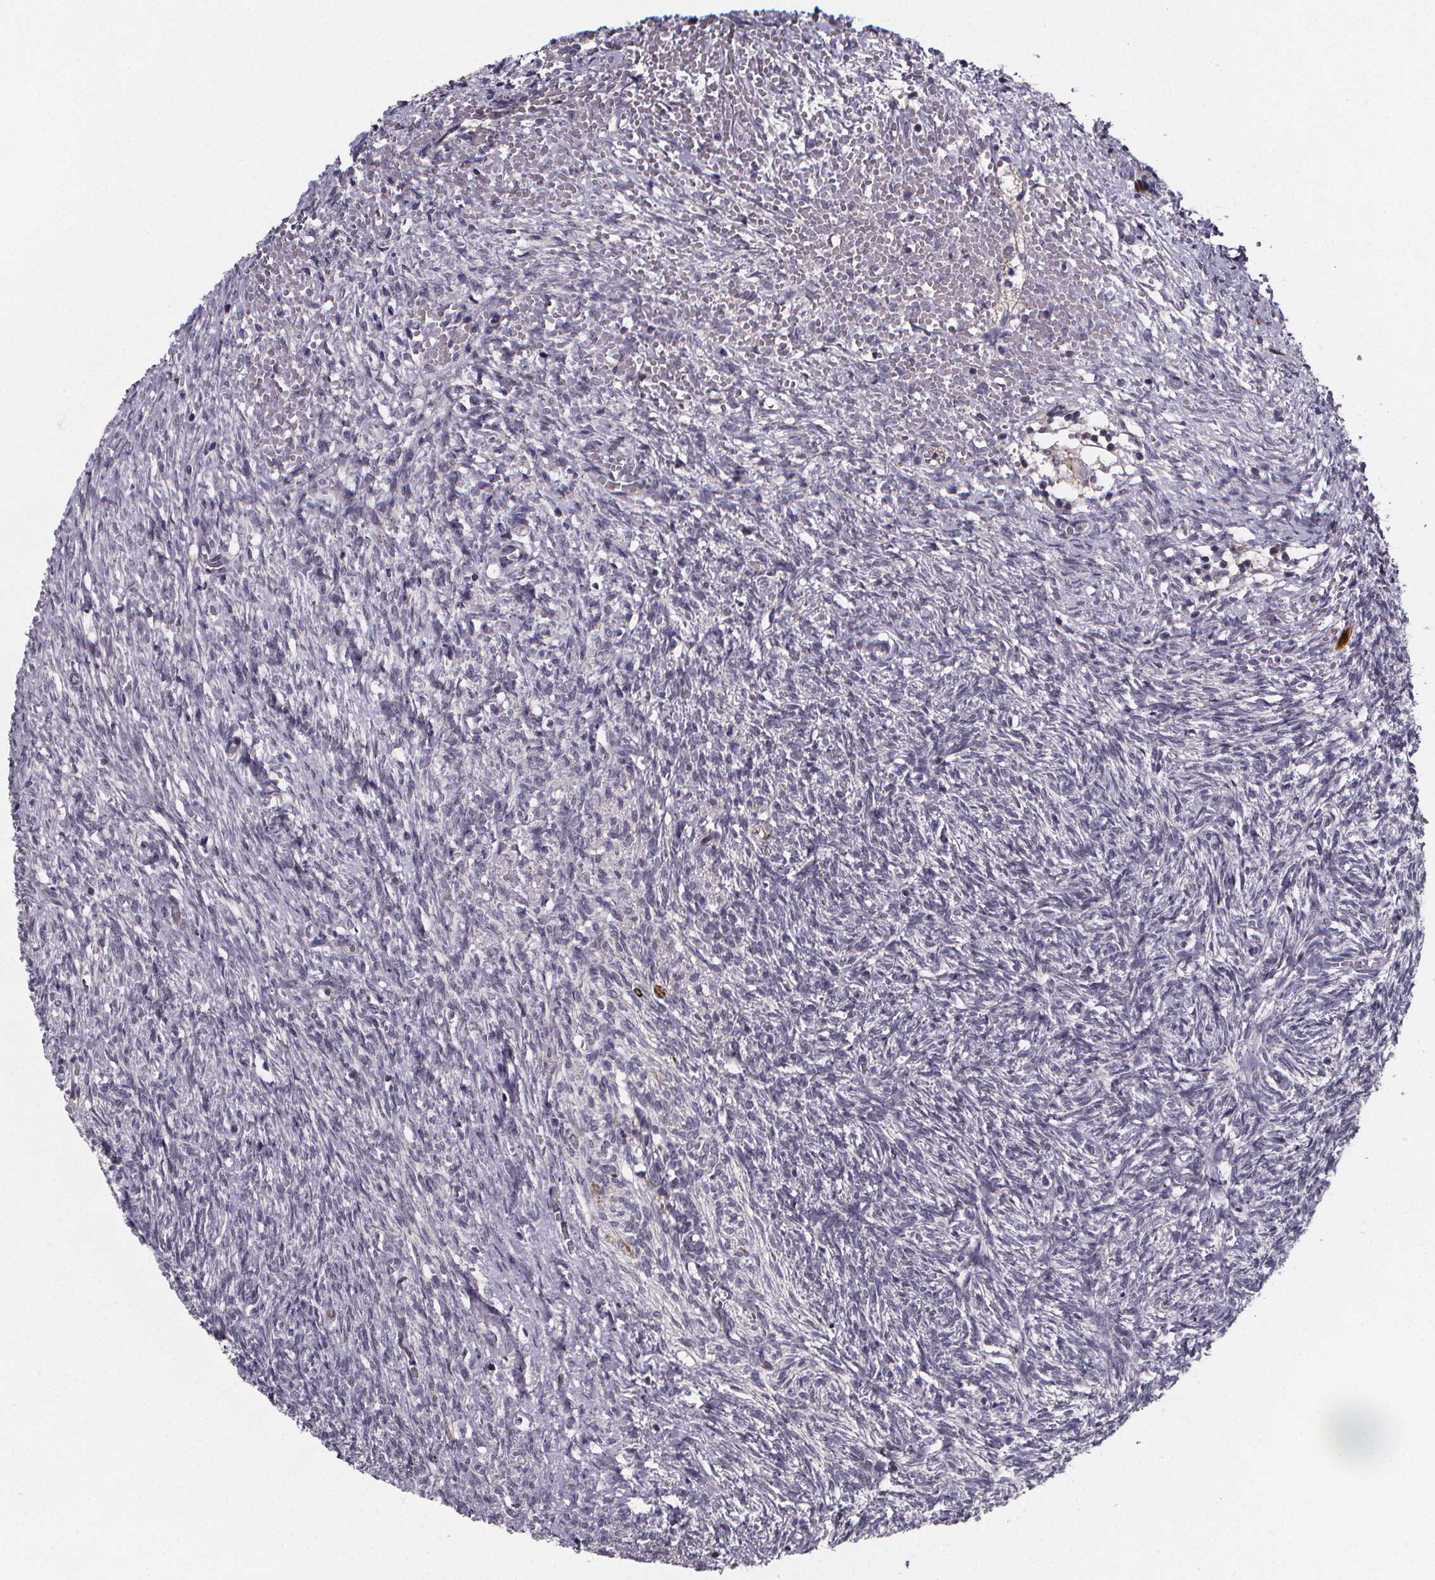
{"staining": {"intensity": "negative", "quantity": "none", "location": "none"}, "tissue": "ovary", "cell_type": "Ovarian stroma cells", "image_type": "normal", "snomed": [{"axis": "morphology", "description": "Normal tissue, NOS"}, {"axis": "topography", "description": "Ovary"}], "caption": "This is an immunohistochemistry image of normal ovary. There is no staining in ovarian stroma cells.", "gene": "FBXW2", "patient": {"sex": "female", "age": 46}}